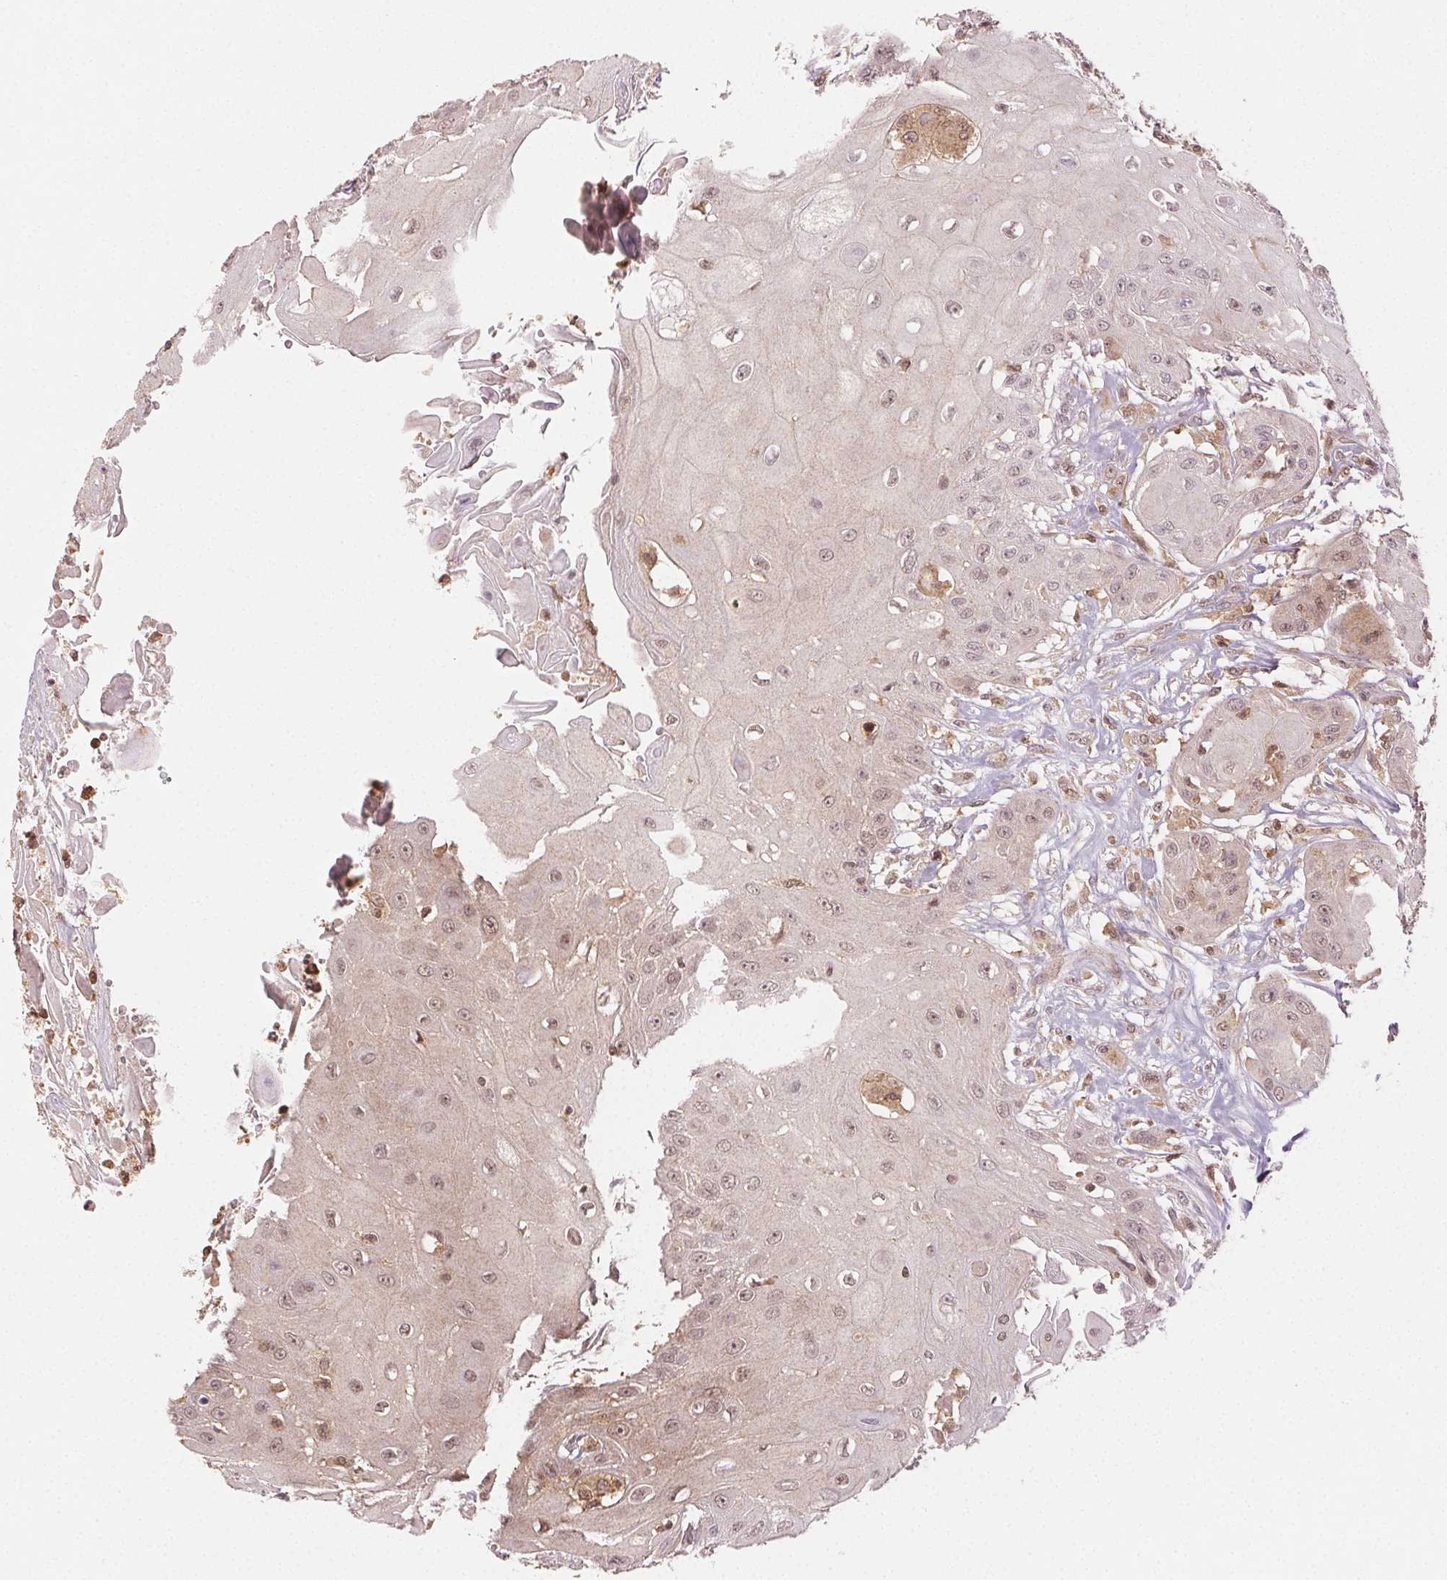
{"staining": {"intensity": "weak", "quantity": ">75%", "location": "nuclear"}, "tissue": "head and neck cancer", "cell_type": "Tumor cells", "image_type": "cancer", "snomed": [{"axis": "morphology", "description": "Squamous cell carcinoma, NOS"}, {"axis": "topography", "description": "Oral tissue"}, {"axis": "topography", "description": "Head-Neck"}, {"axis": "topography", "description": "Neck, NOS"}], "caption": "IHC (DAB) staining of squamous cell carcinoma (head and neck) shows weak nuclear protein staining in about >75% of tumor cells.", "gene": "MAPK14", "patient": {"sex": "female", "age": 55}}